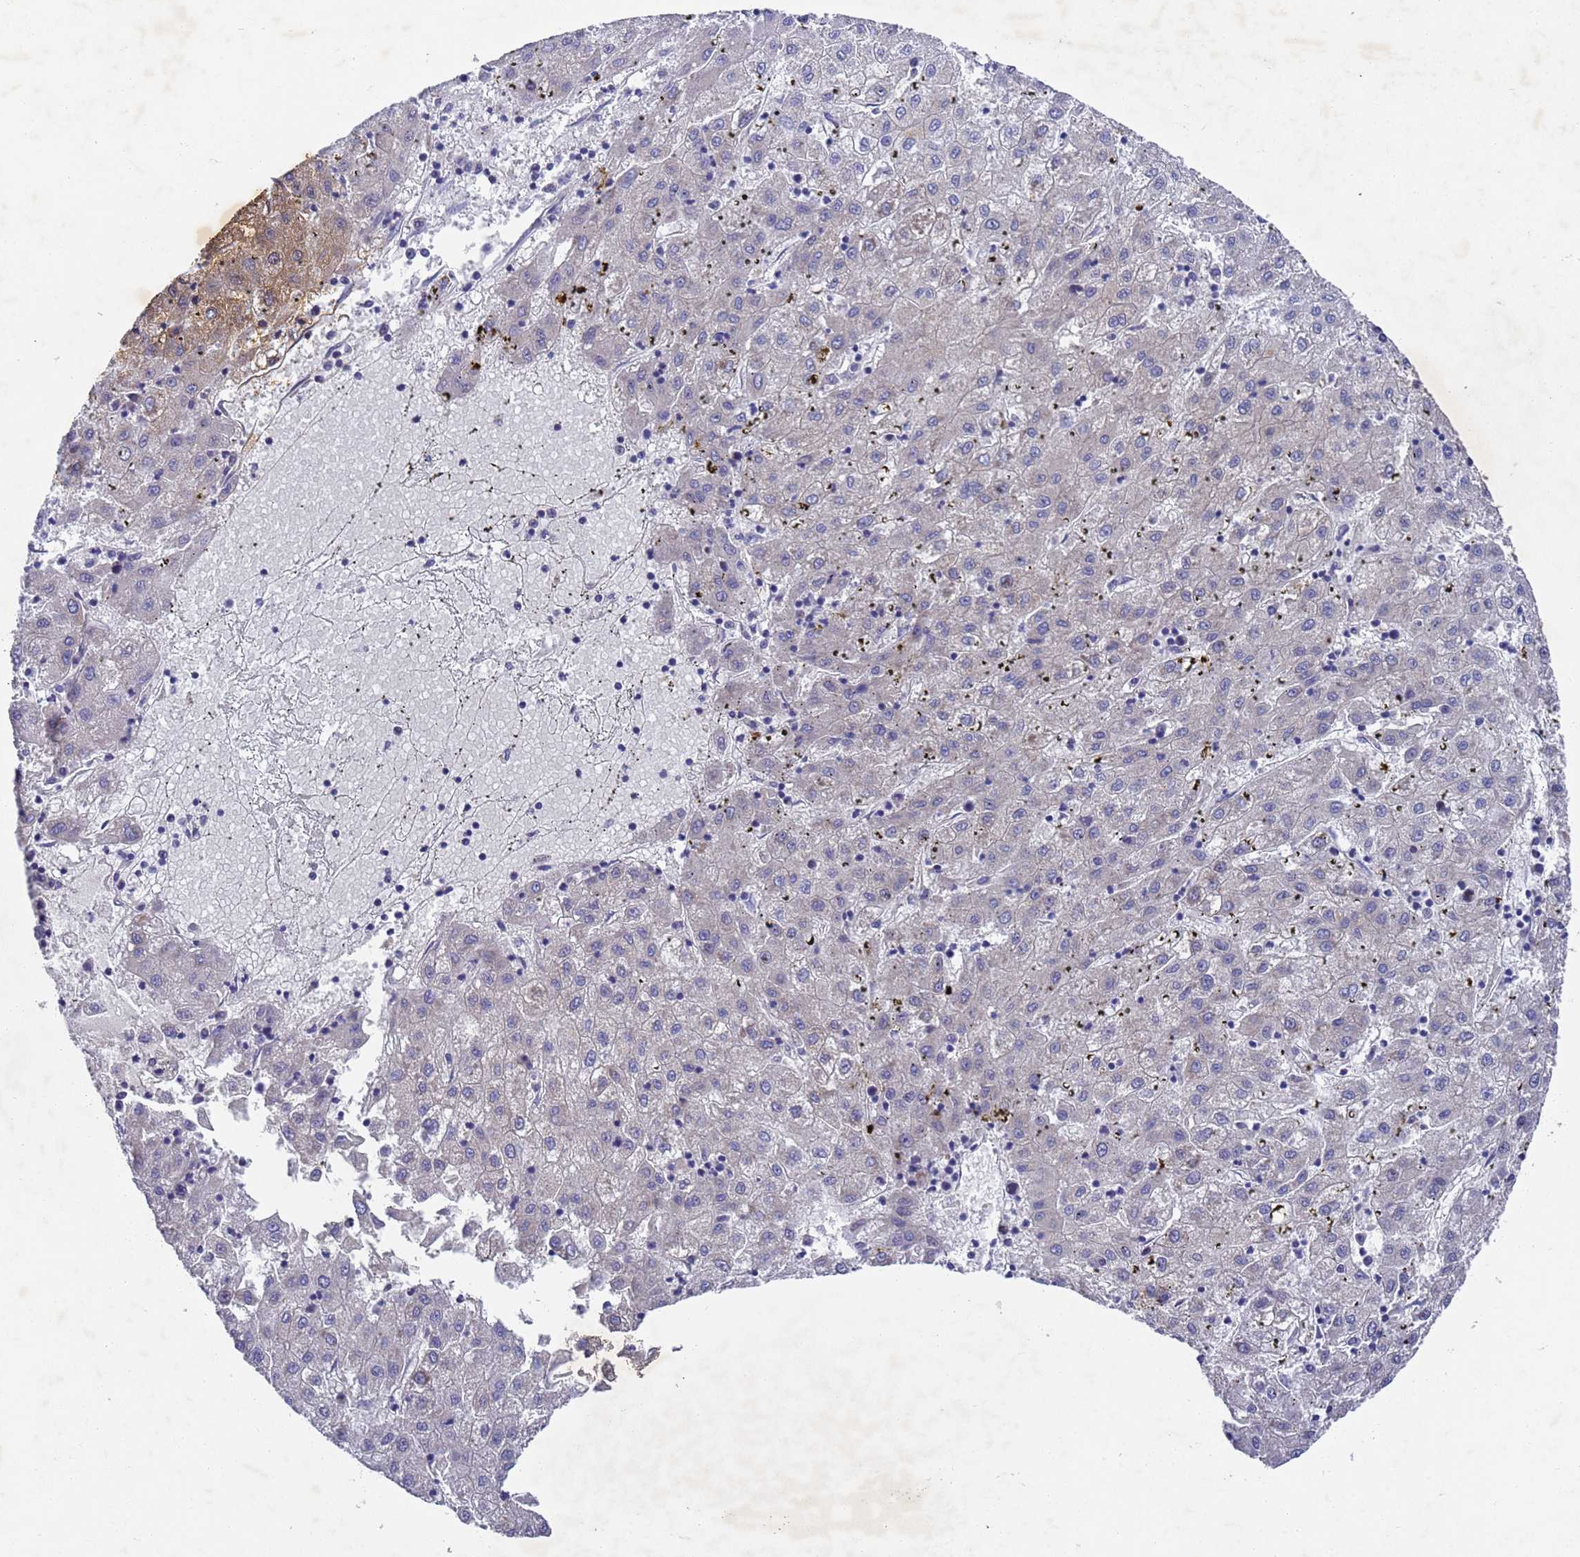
{"staining": {"intensity": "negative", "quantity": "none", "location": "none"}, "tissue": "liver cancer", "cell_type": "Tumor cells", "image_type": "cancer", "snomed": [{"axis": "morphology", "description": "Carcinoma, Hepatocellular, NOS"}, {"axis": "topography", "description": "Liver"}], "caption": "The IHC histopathology image has no significant positivity in tumor cells of liver hepatocellular carcinoma tissue.", "gene": "DCAF12L2", "patient": {"sex": "male", "age": 72}}